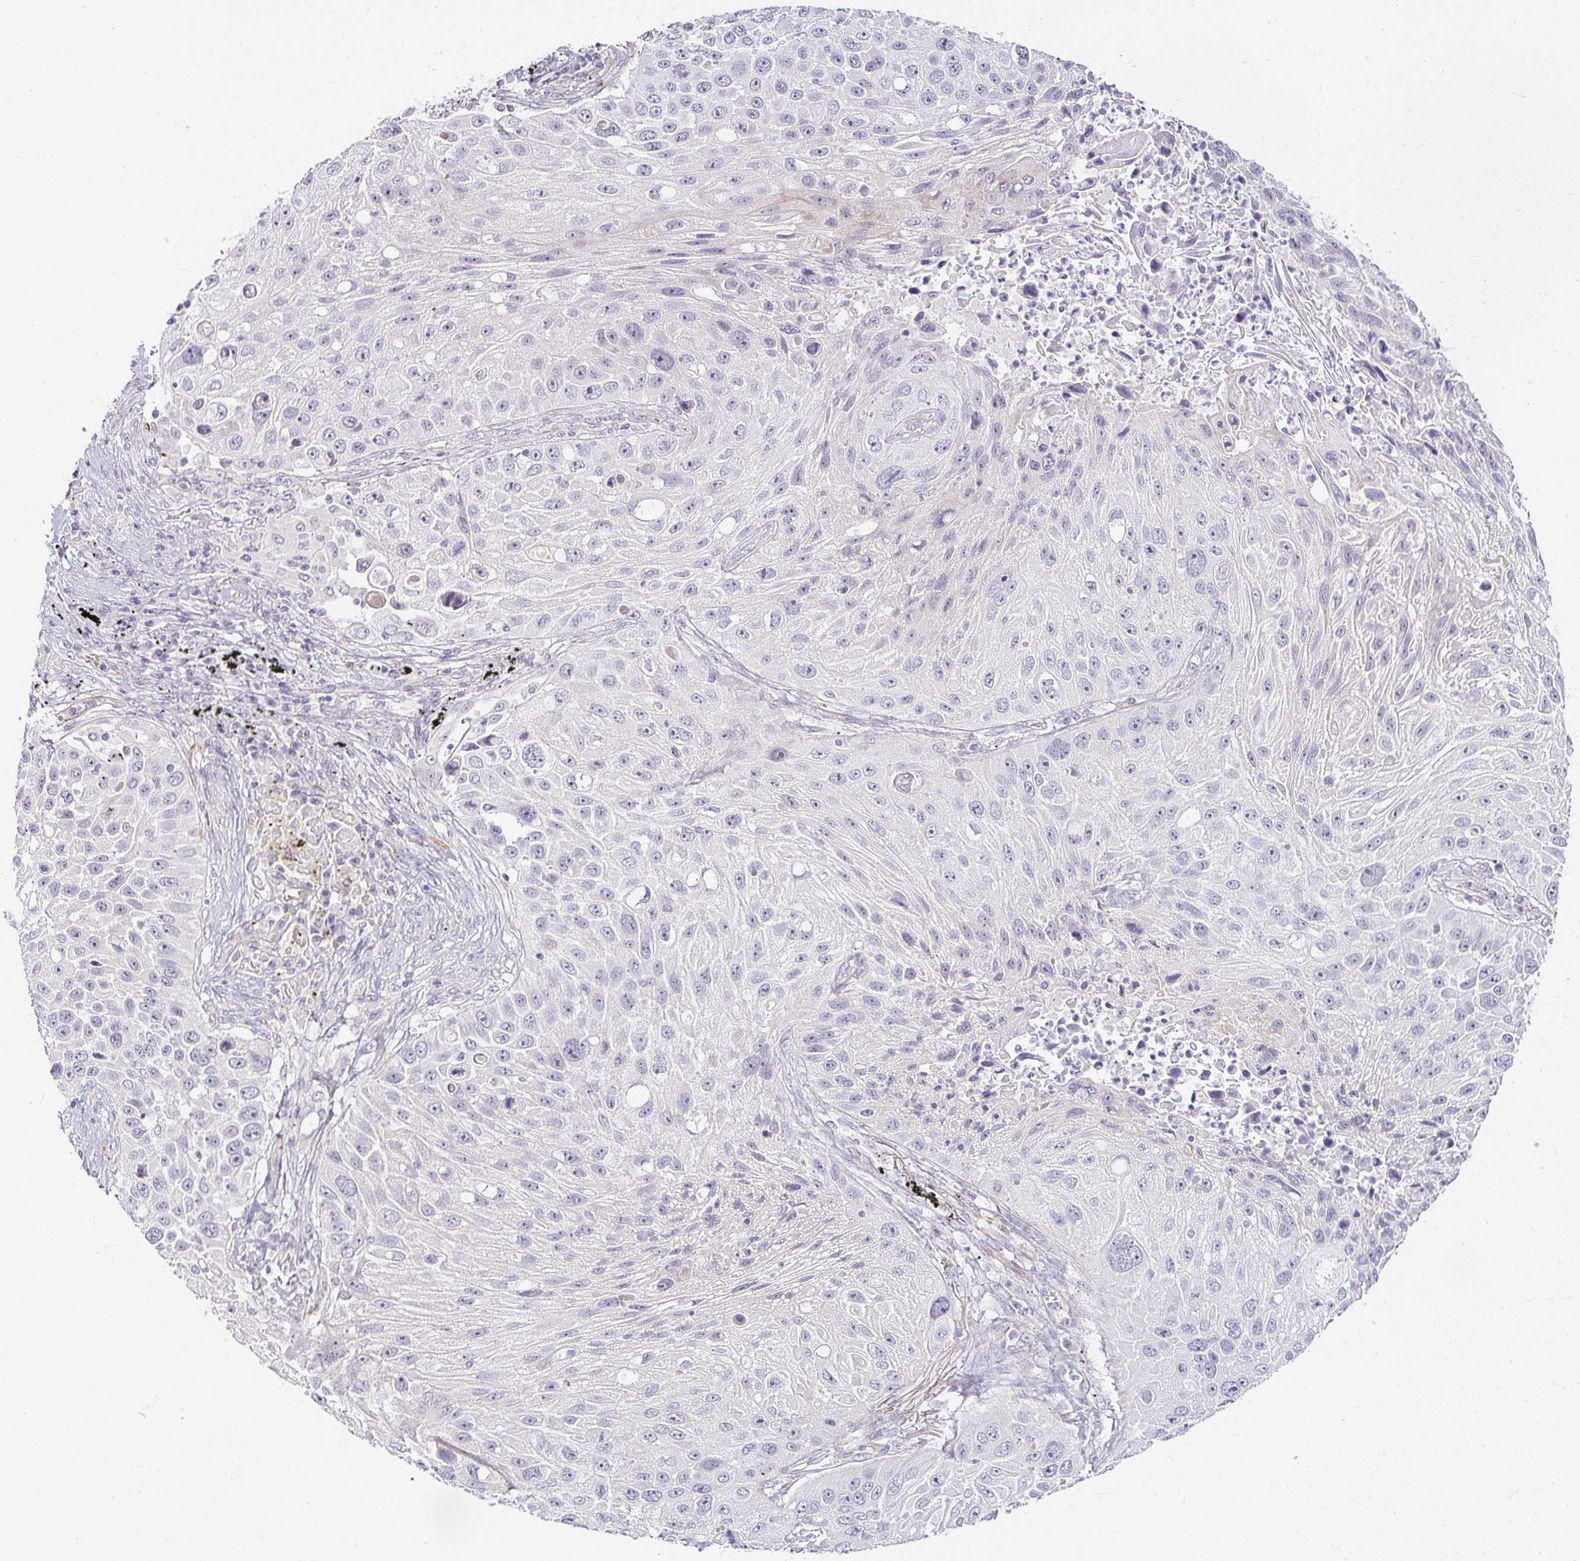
{"staining": {"intensity": "negative", "quantity": "none", "location": "none"}, "tissue": "lung cancer", "cell_type": "Tumor cells", "image_type": "cancer", "snomed": [{"axis": "morphology", "description": "Normal morphology"}, {"axis": "morphology", "description": "Squamous cell carcinoma, NOS"}, {"axis": "topography", "description": "Lymph node"}, {"axis": "topography", "description": "Lung"}], "caption": "There is no significant staining in tumor cells of lung cancer (squamous cell carcinoma).", "gene": "ACAN", "patient": {"sex": "male", "age": 67}}